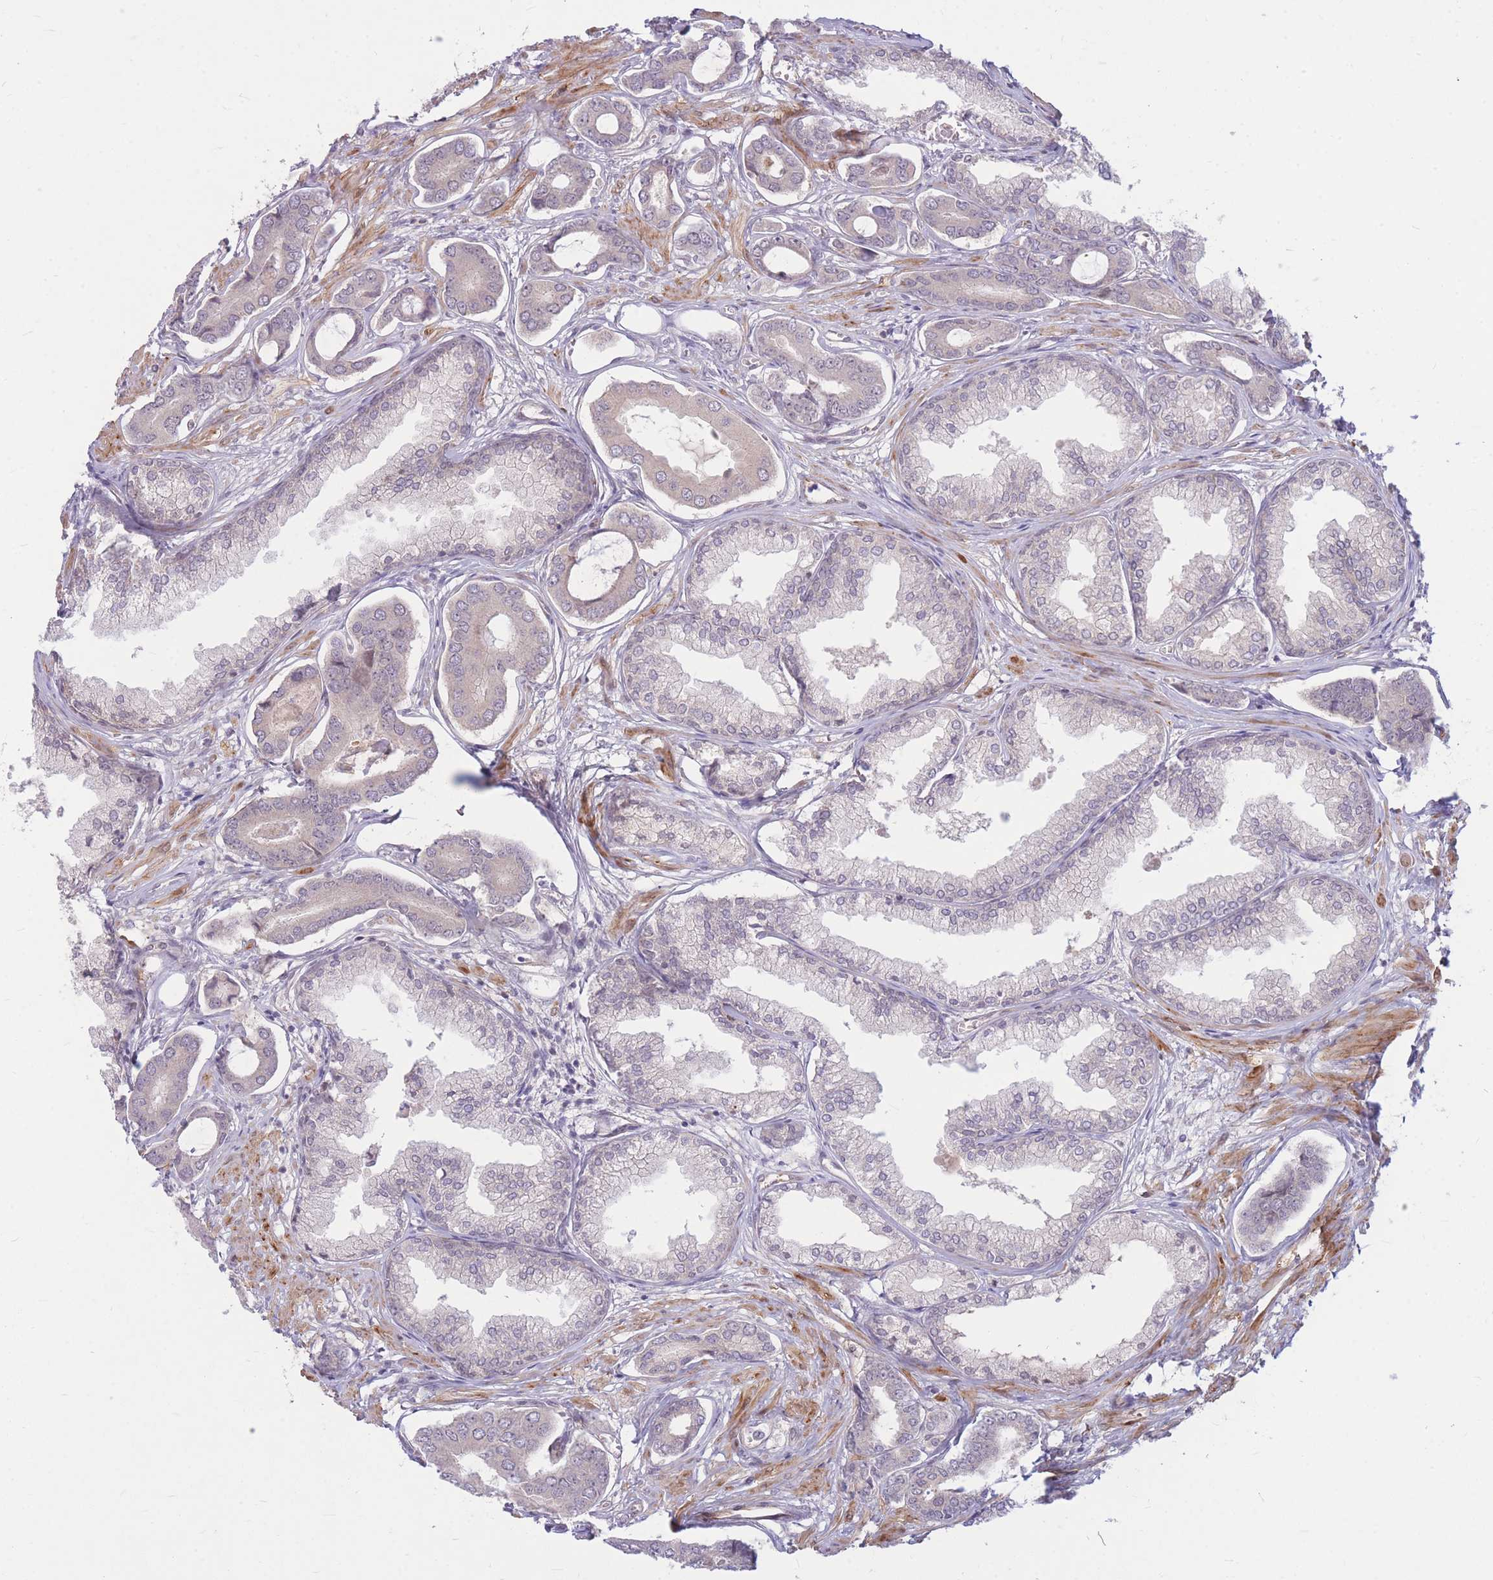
{"staining": {"intensity": "negative", "quantity": "none", "location": "none"}, "tissue": "prostate cancer", "cell_type": "Tumor cells", "image_type": "cancer", "snomed": [{"axis": "morphology", "description": "Adenocarcinoma, NOS"}, {"axis": "topography", "description": "Prostate and seminal vesicle, NOS"}], "caption": "Tumor cells are negative for brown protein staining in prostate cancer (adenocarcinoma). Nuclei are stained in blue.", "gene": "ERCC2", "patient": {"sex": "male", "age": 76}}